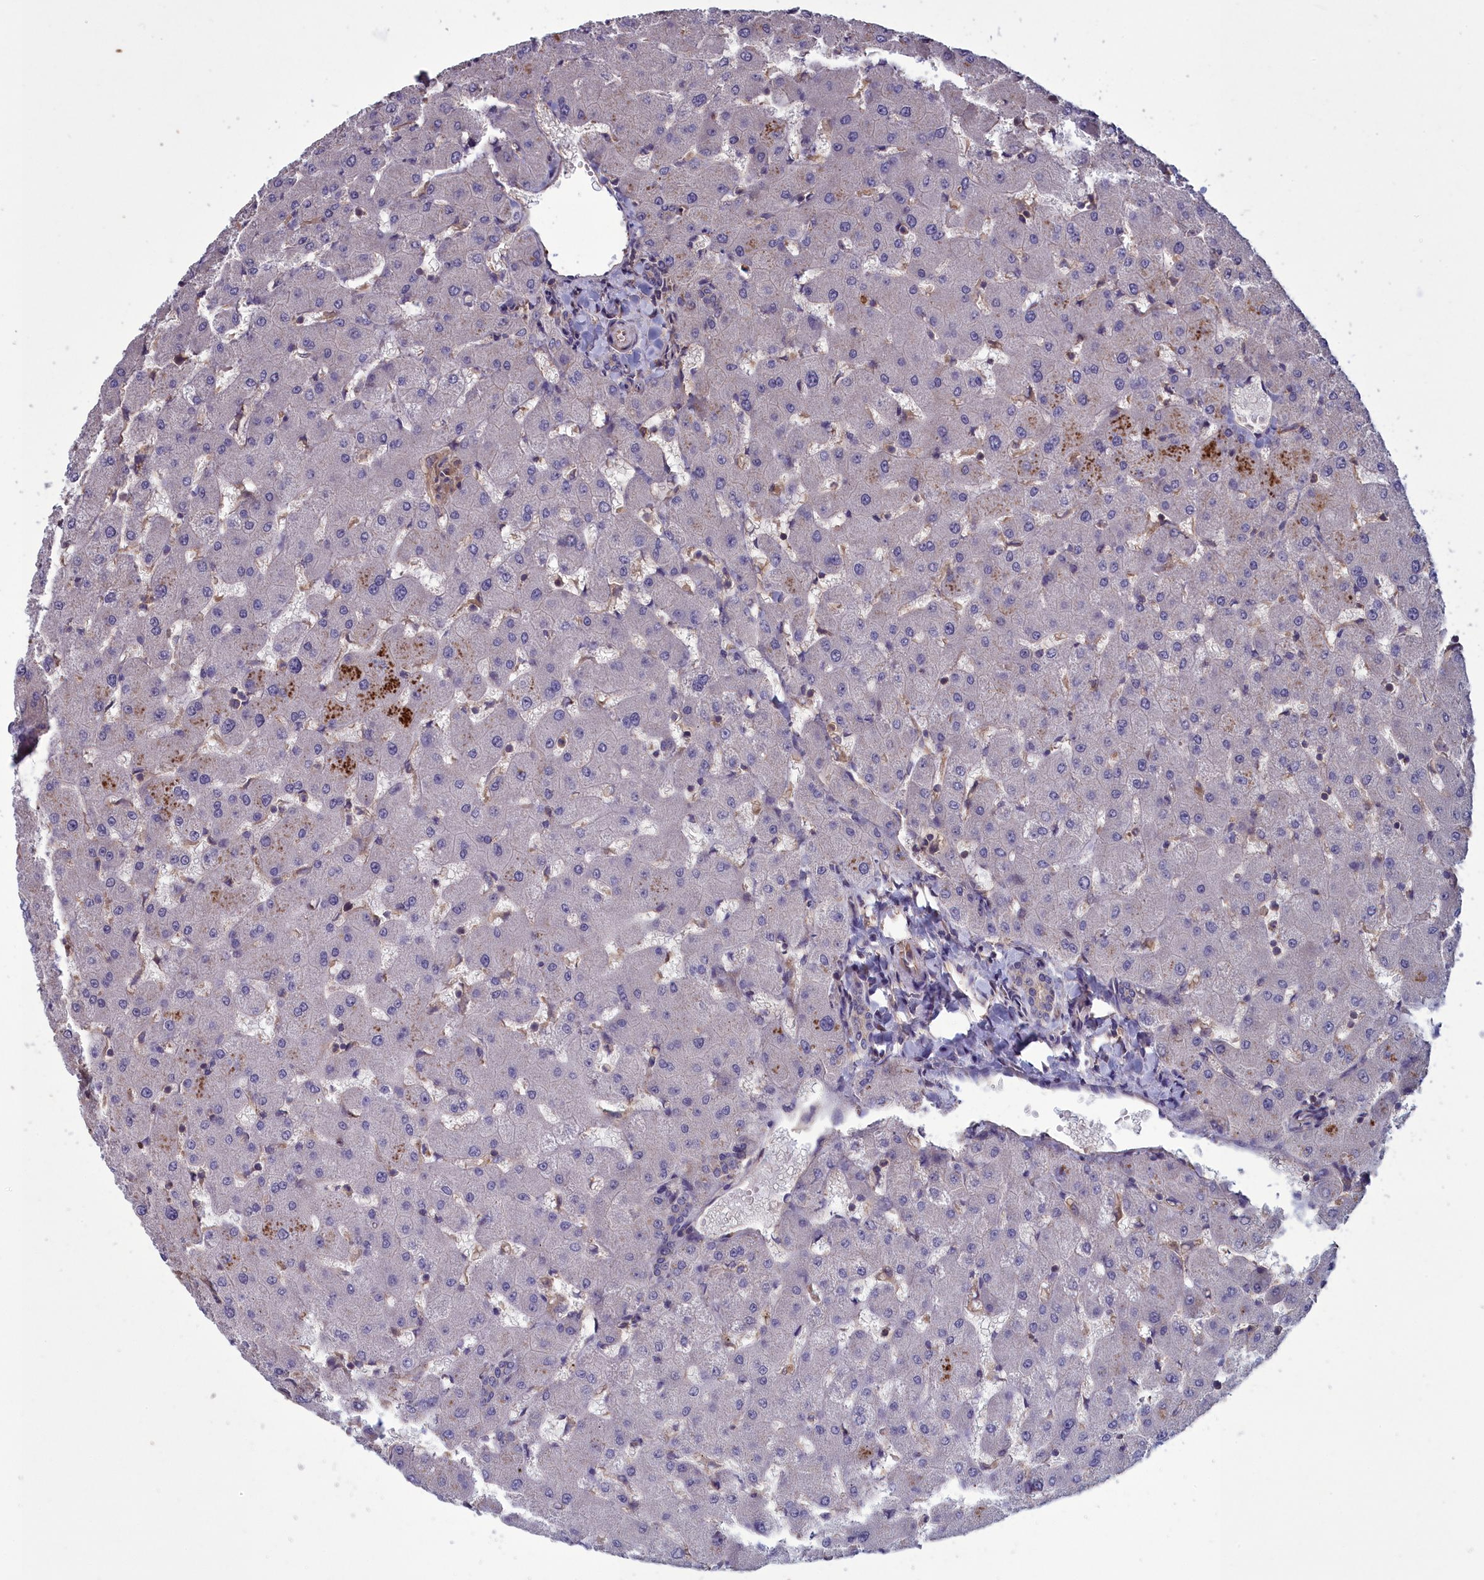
{"staining": {"intensity": "negative", "quantity": "none", "location": "none"}, "tissue": "liver", "cell_type": "Cholangiocytes", "image_type": "normal", "snomed": [{"axis": "morphology", "description": "Normal tissue, NOS"}, {"axis": "topography", "description": "Liver"}], "caption": "An immunohistochemistry (IHC) image of unremarkable liver is shown. There is no staining in cholangiocytes of liver.", "gene": "DAPK3", "patient": {"sex": "female", "age": 63}}